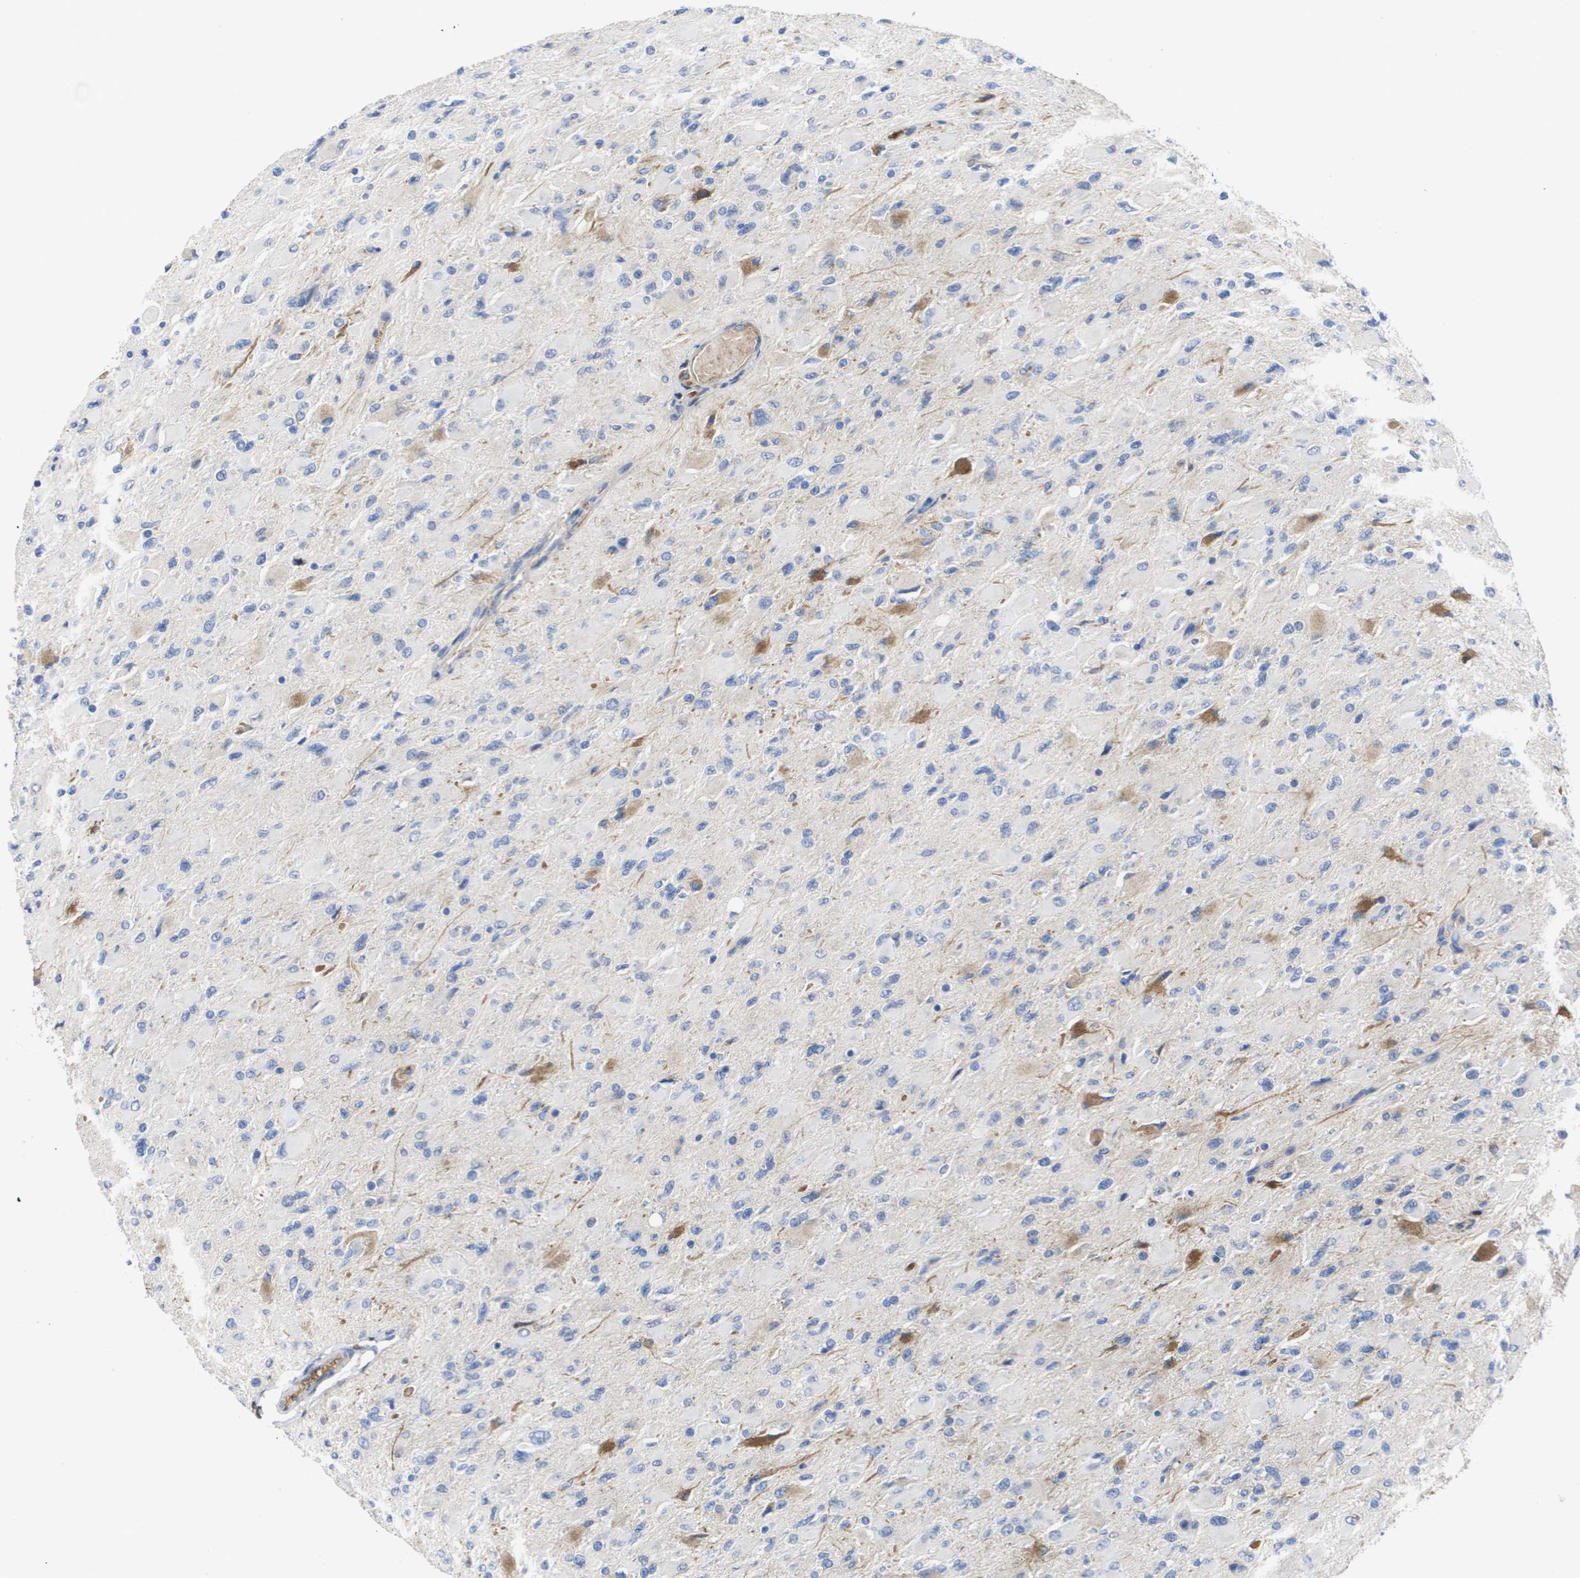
{"staining": {"intensity": "moderate", "quantity": "<25%", "location": "cytoplasmic/membranous"}, "tissue": "glioma", "cell_type": "Tumor cells", "image_type": "cancer", "snomed": [{"axis": "morphology", "description": "Glioma, malignant, High grade"}, {"axis": "topography", "description": "Cerebral cortex"}], "caption": "IHC (DAB (3,3'-diaminobenzidine)) staining of glioma shows moderate cytoplasmic/membranous protein staining in approximately <25% of tumor cells. (Brightfield microscopy of DAB IHC at high magnification).", "gene": "SERPINC1", "patient": {"sex": "female", "age": 36}}